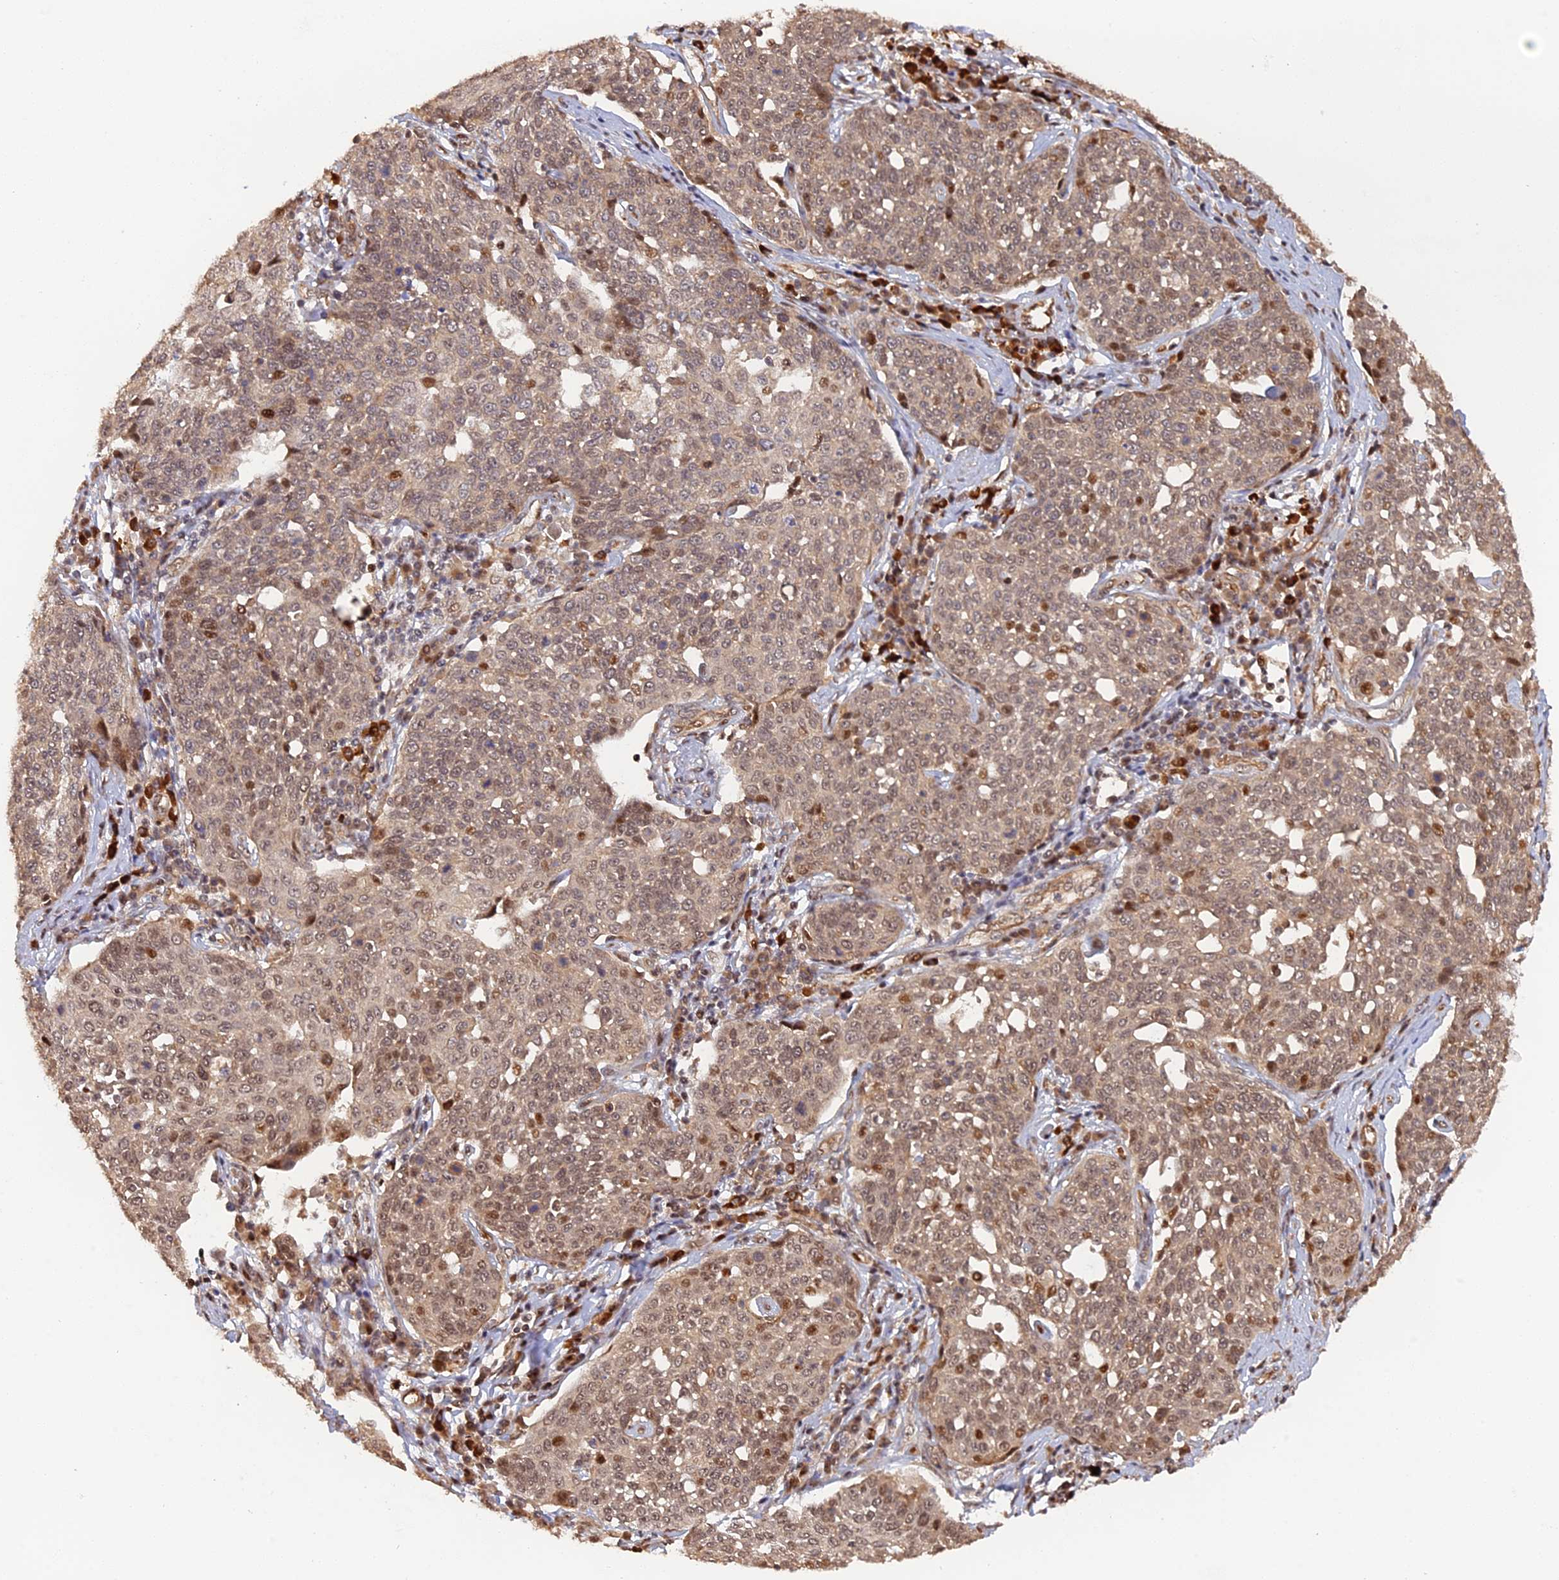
{"staining": {"intensity": "moderate", "quantity": "<25%", "location": "nuclear"}, "tissue": "cervical cancer", "cell_type": "Tumor cells", "image_type": "cancer", "snomed": [{"axis": "morphology", "description": "Squamous cell carcinoma, NOS"}, {"axis": "topography", "description": "Cervix"}], "caption": "Immunohistochemical staining of squamous cell carcinoma (cervical) shows low levels of moderate nuclear protein staining in about <25% of tumor cells. (brown staining indicates protein expression, while blue staining denotes nuclei).", "gene": "ANKRD24", "patient": {"sex": "female", "age": 34}}